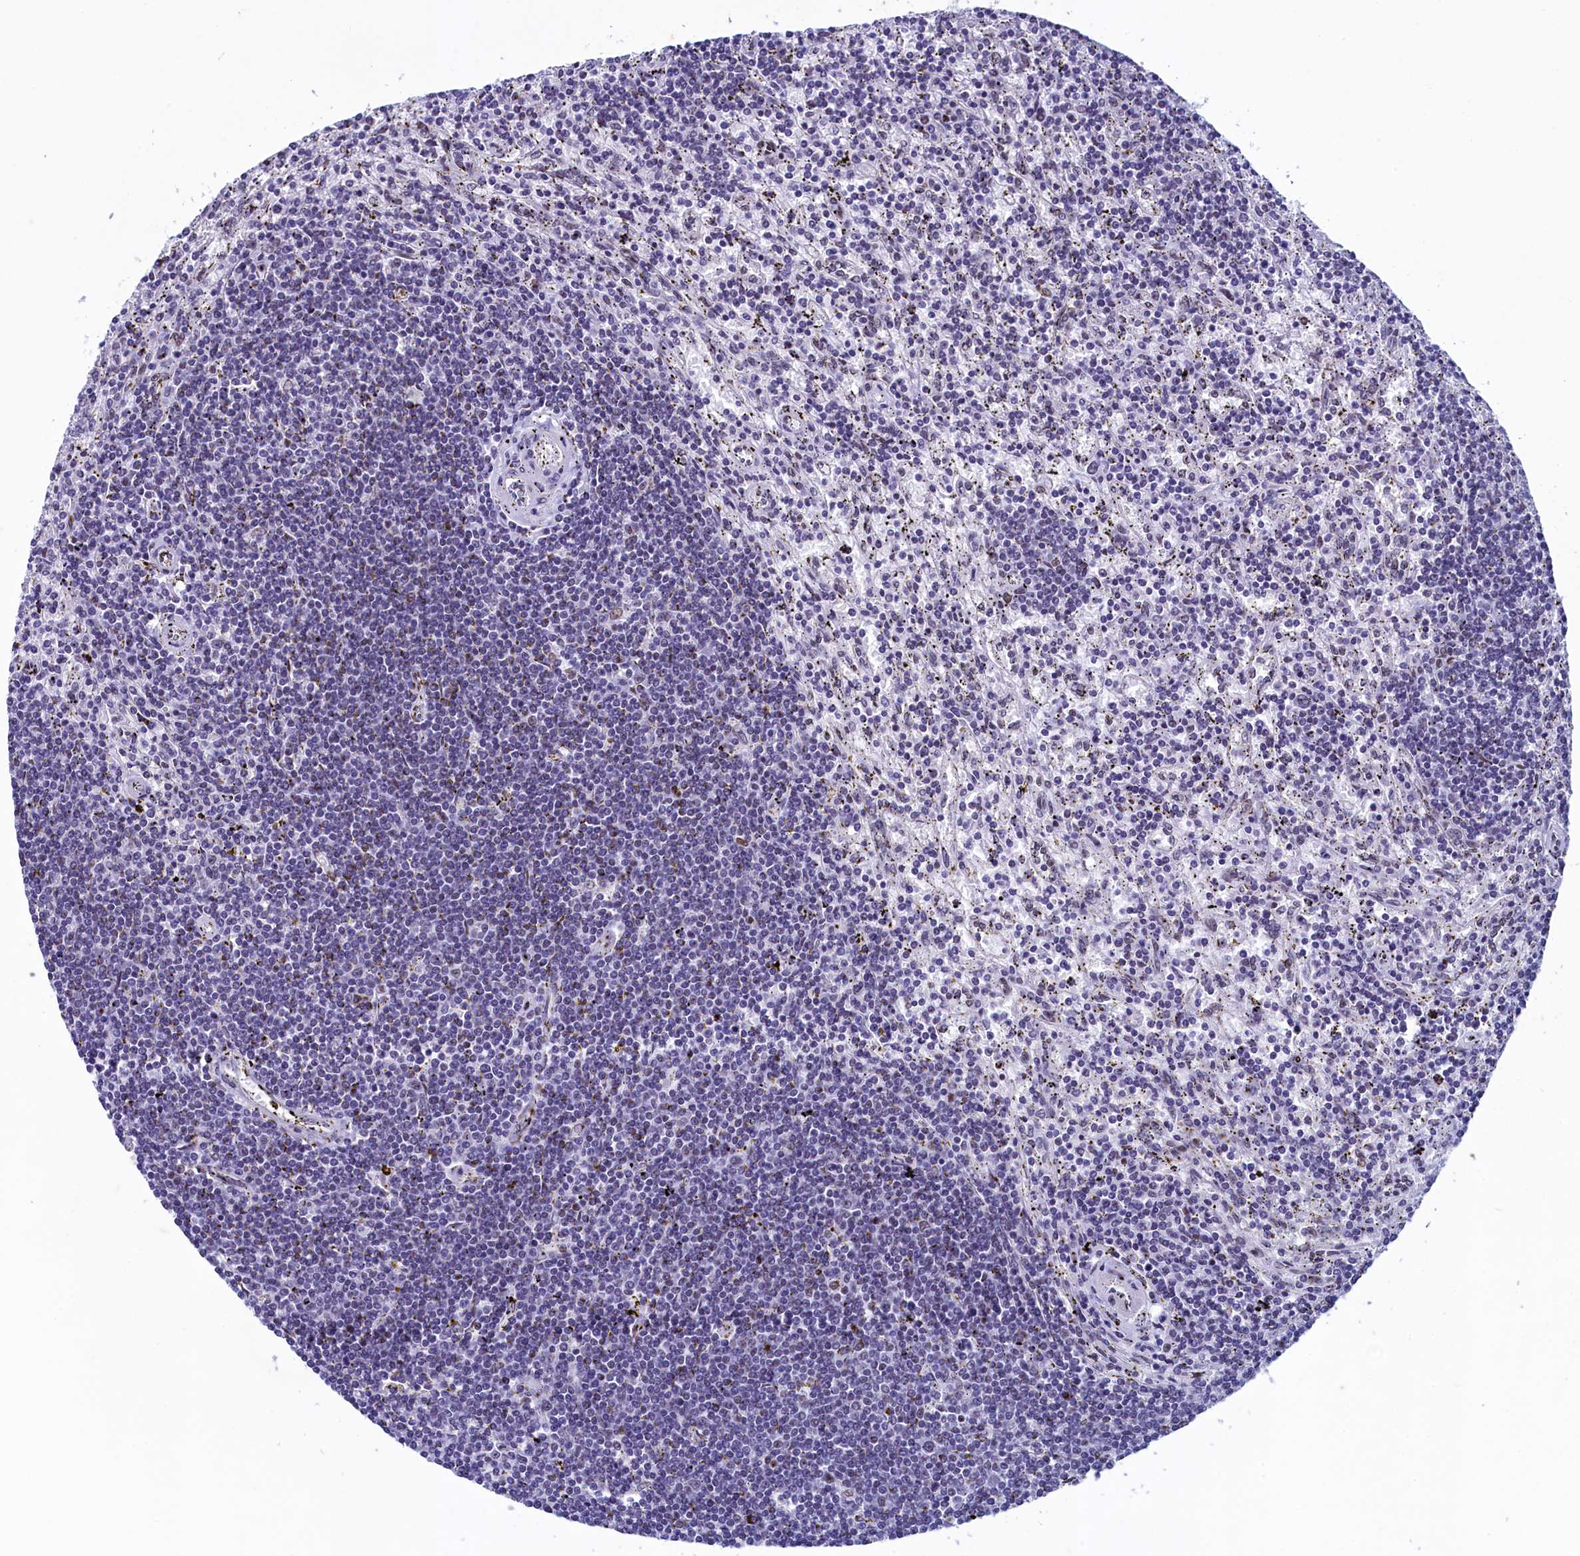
{"staining": {"intensity": "weak", "quantity": "<25%", "location": "nuclear"}, "tissue": "lymphoma", "cell_type": "Tumor cells", "image_type": "cancer", "snomed": [{"axis": "morphology", "description": "Malignant lymphoma, non-Hodgkin's type, Low grade"}, {"axis": "topography", "description": "Spleen"}], "caption": "DAB (3,3'-diaminobenzidine) immunohistochemical staining of human low-grade malignant lymphoma, non-Hodgkin's type demonstrates no significant positivity in tumor cells. (Stains: DAB immunohistochemistry with hematoxylin counter stain, Microscopy: brightfield microscopy at high magnification).", "gene": "SUGP2", "patient": {"sex": "male", "age": 76}}